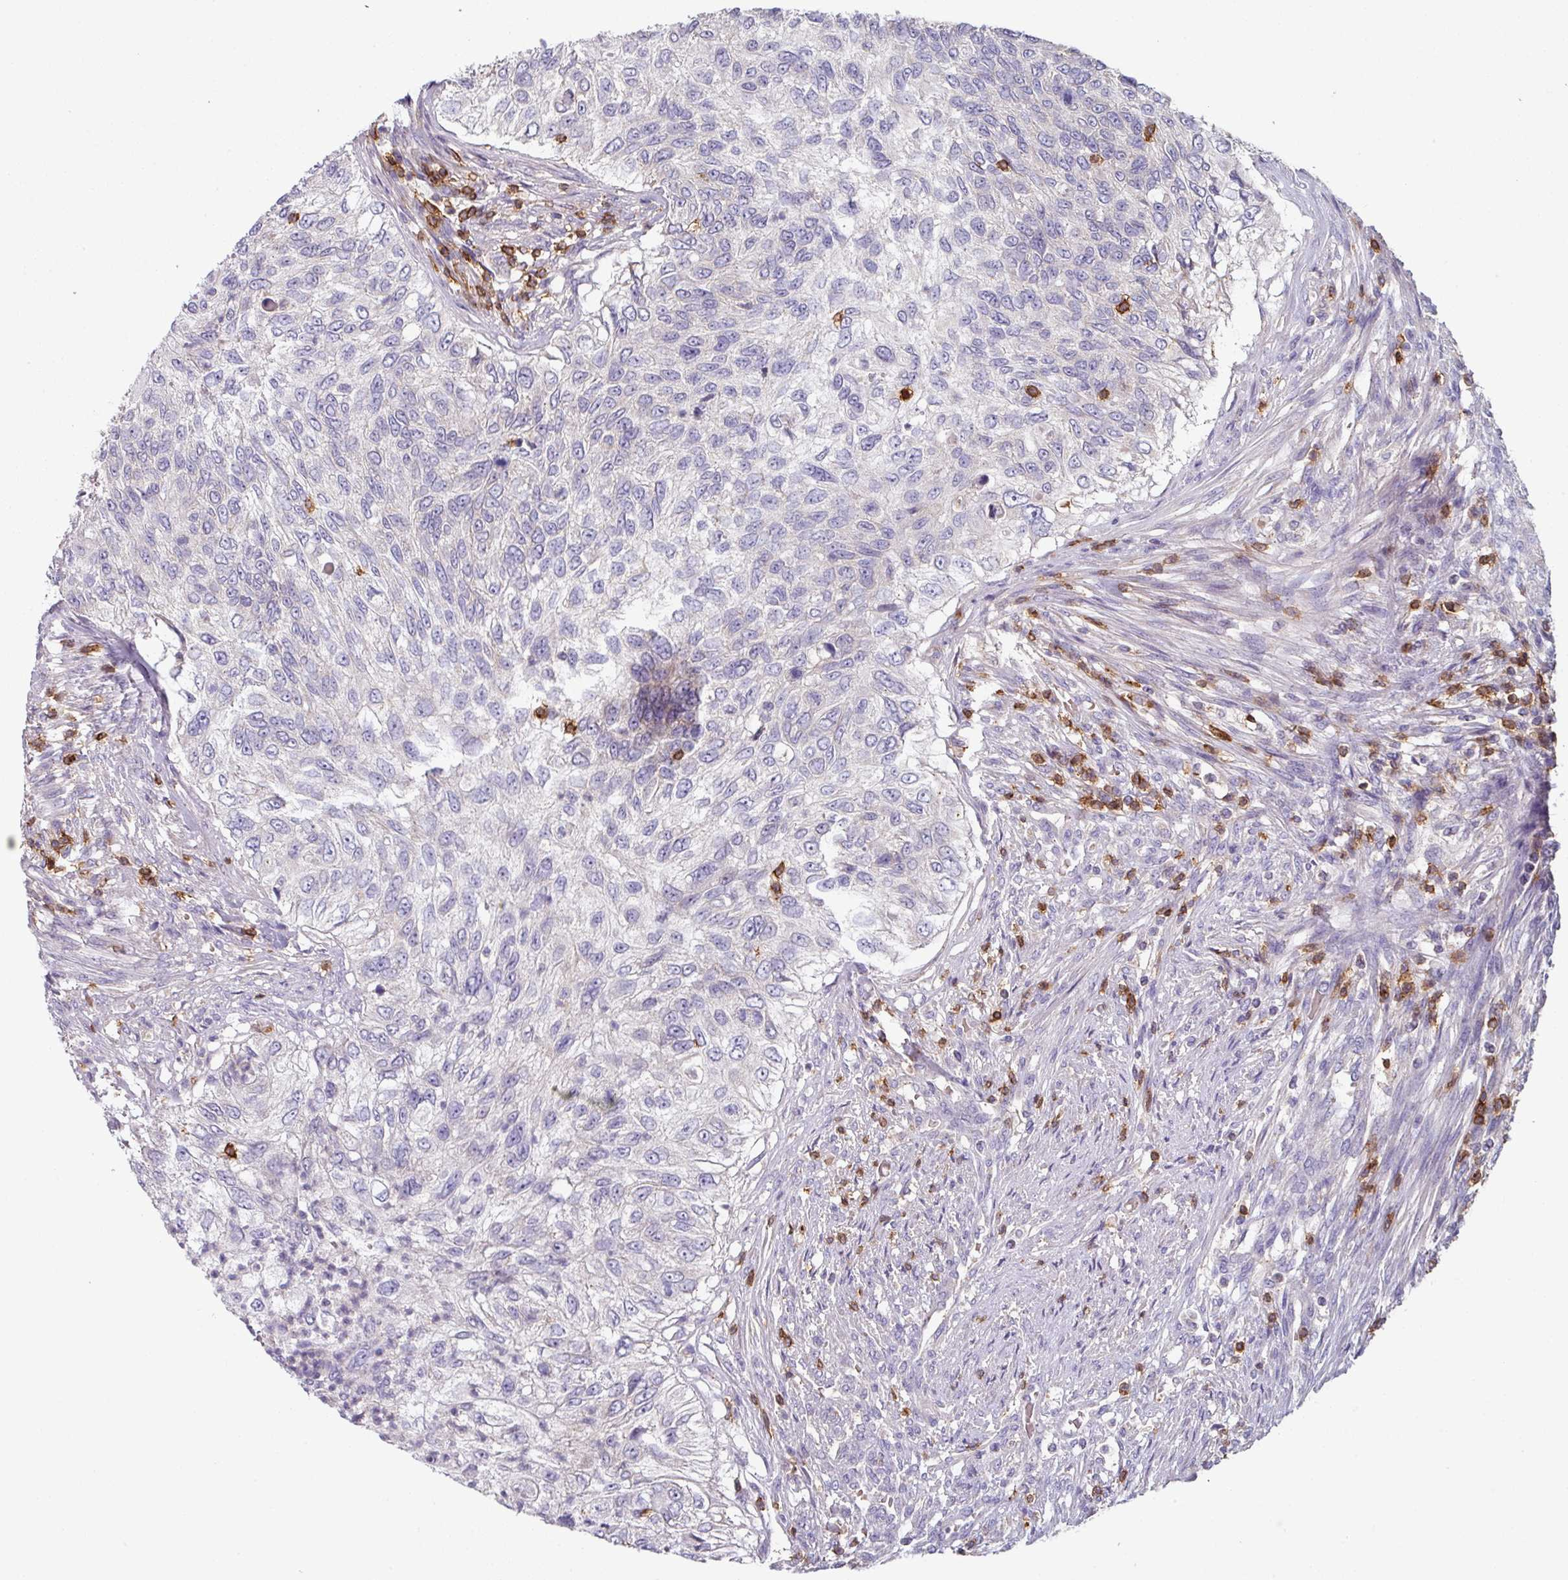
{"staining": {"intensity": "negative", "quantity": "none", "location": "none"}, "tissue": "urothelial cancer", "cell_type": "Tumor cells", "image_type": "cancer", "snomed": [{"axis": "morphology", "description": "Urothelial carcinoma, High grade"}, {"axis": "topography", "description": "Urinary bladder"}], "caption": "Protein analysis of urothelial carcinoma (high-grade) demonstrates no significant expression in tumor cells.", "gene": "CD3G", "patient": {"sex": "female", "age": 60}}